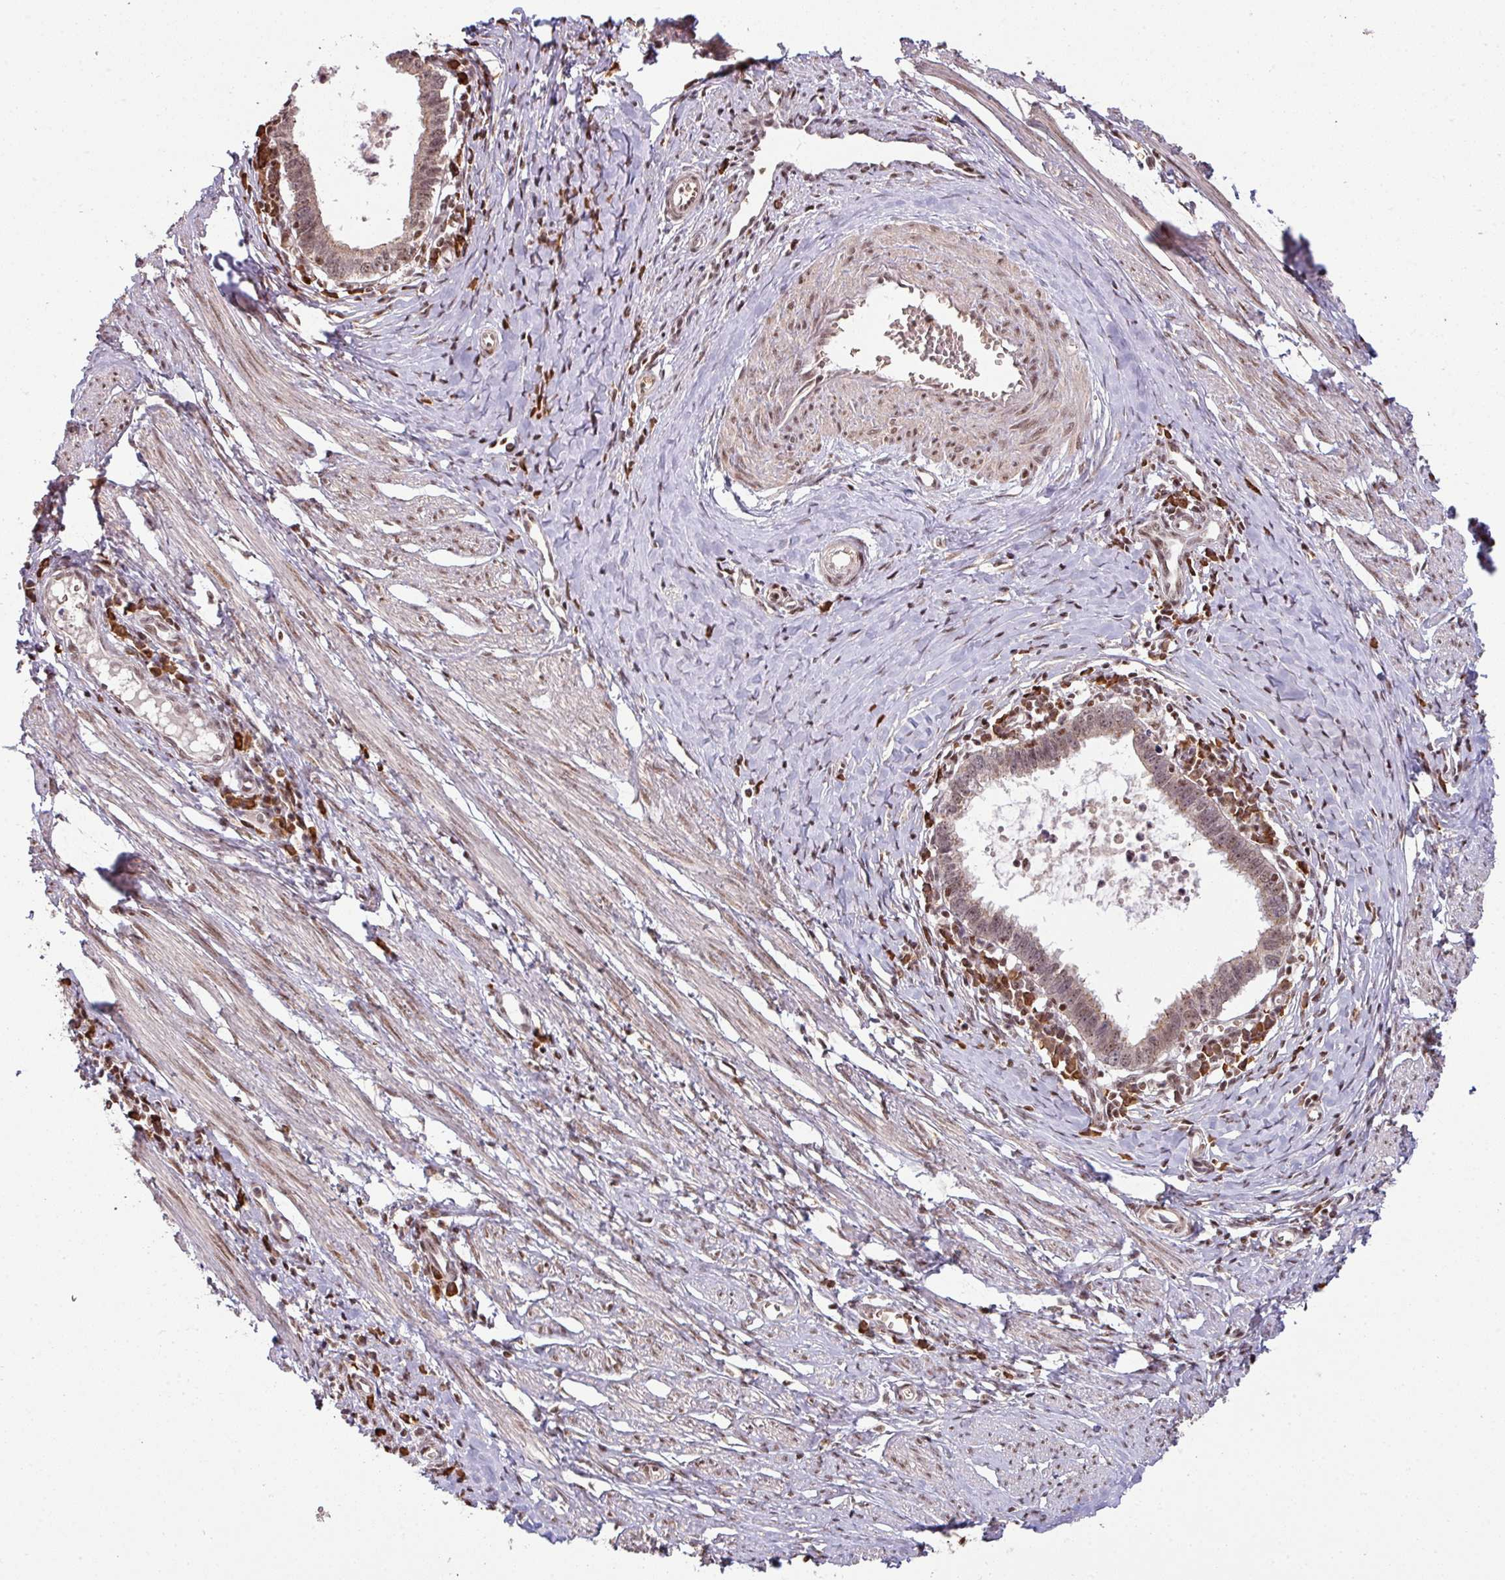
{"staining": {"intensity": "moderate", "quantity": ">75%", "location": "nuclear"}, "tissue": "cervical cancer", "cell_type": "Tumor cells", "image_type": "cancer", "snomed": [{"axis": "morphology", "description": "Adenocarcinoma, NOS"}, {"axis": "topography", "description": "Cervix"}], "caption": "Cervical cancer (adenocarcinoma) stained with IHC reveals moderate nuclear positivity in approximately >75% of tumor cells. Nuclei are stained in blue.", "gene": "PHF23", "patient": {"sex": "female", "age": 36}}